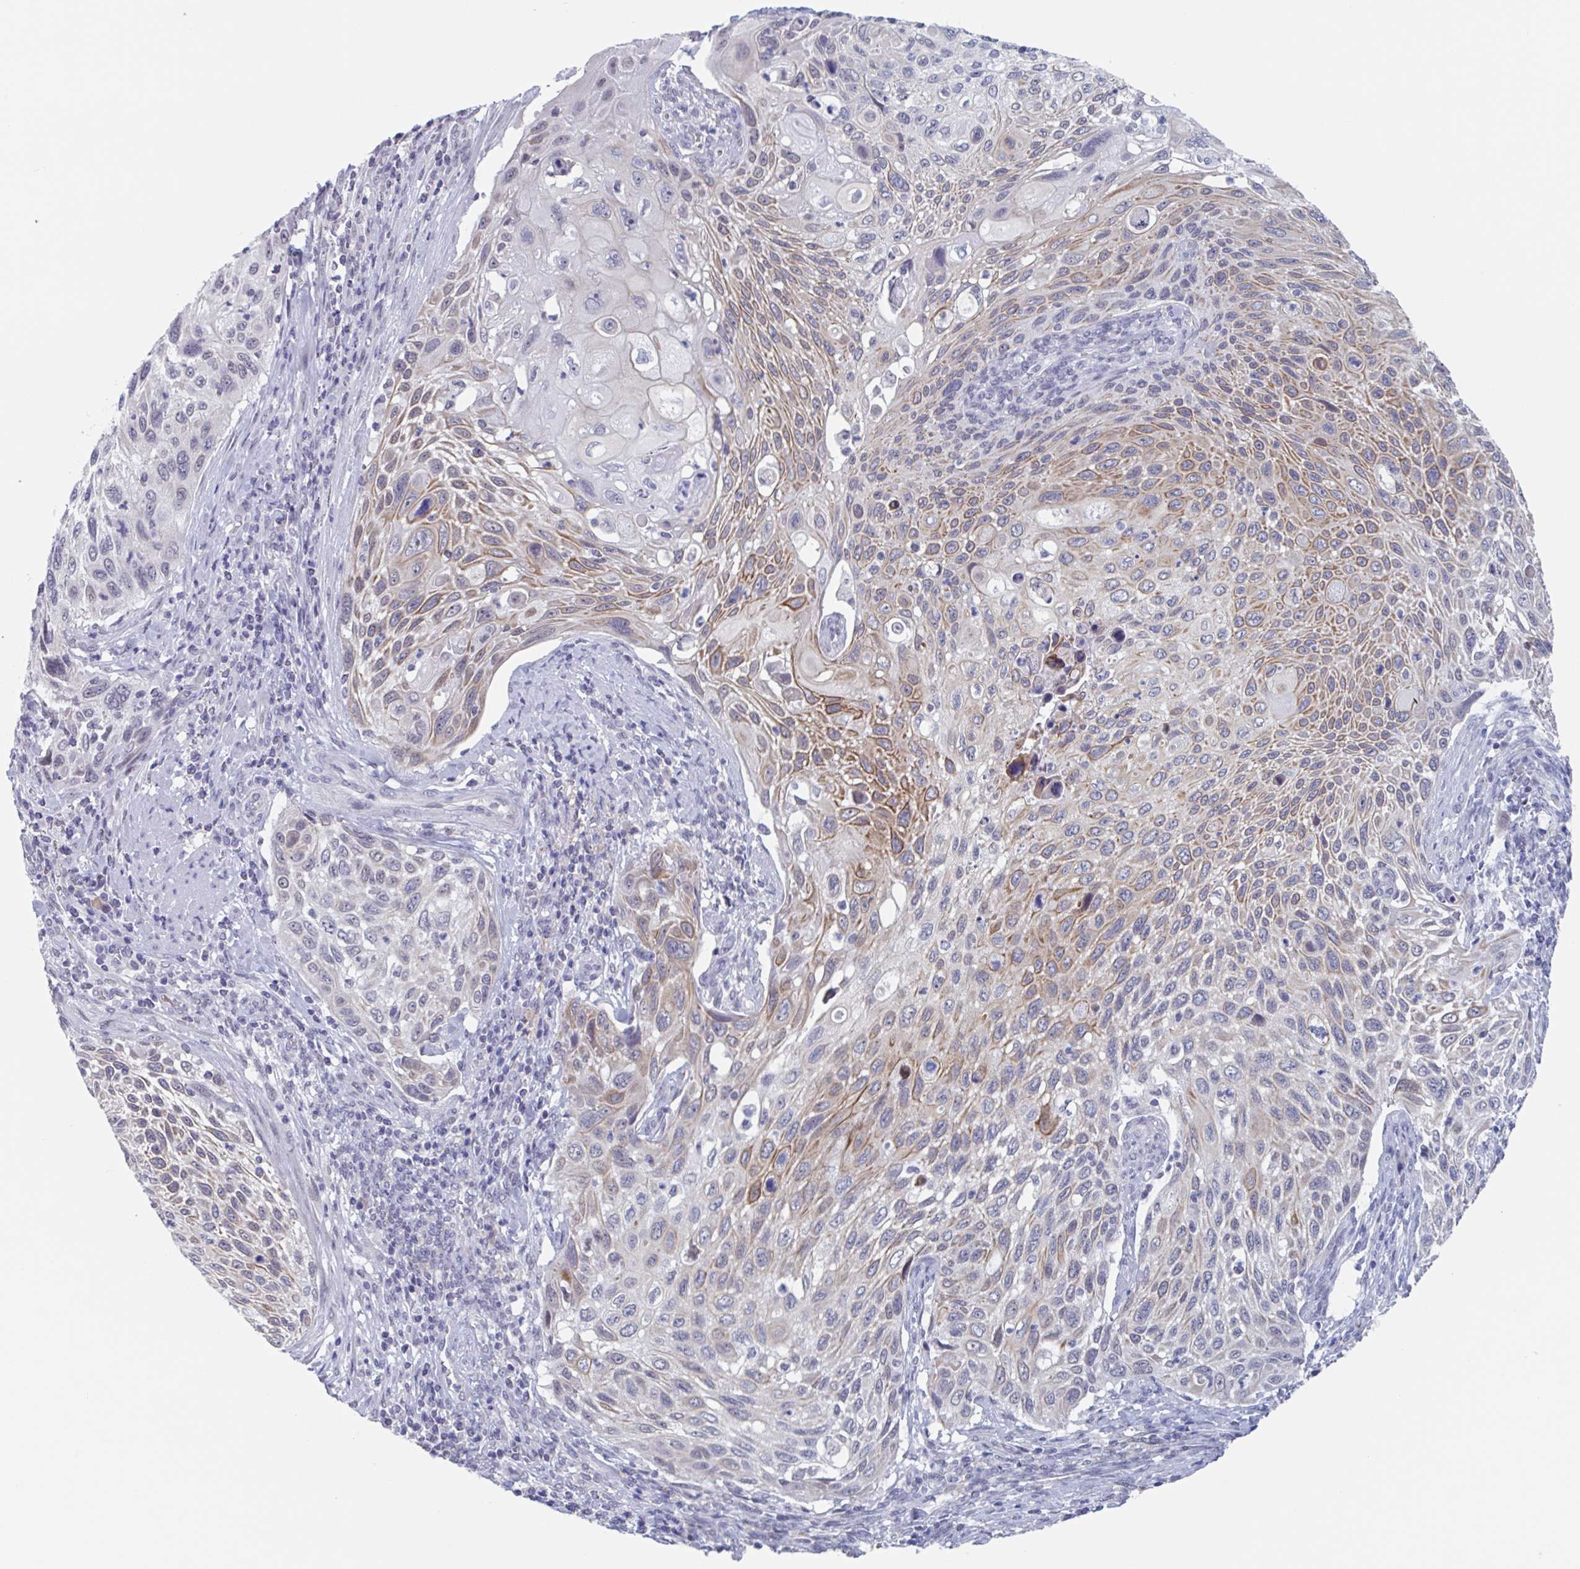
{"staining": {"intensity": "moderate", "quantity": "25%-75%", "location": "cytoplasmic/membranous"}, "tissue": "cervical cancer", "cell_type": "Tumor cells", "image_type": "cancer", "snomed": [{"axis": "morphology", "description": "Squamous cell carcinoma, NOS"}, {"axis": "topography", "description": "Cervix"}], "caption": "Cervical cancer (squamous cell carcinoma) stained with a protein marker shows moderate staining in tumor cells.", "gene": "KDM4D", "patient": {"sex": "female", "age": 70}}